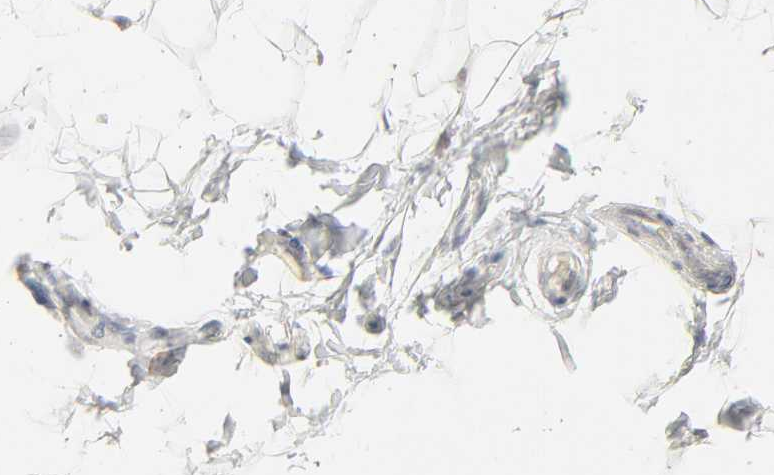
{"staining": {"intensity": "negative", "quantity": "none", "location": "none"}, "tissue": "adipose tissue", "cell_type": "Adipocytes", "image_type": "normal", "snomed": [{"axis": "morphology", "description": "Normal tissue, NOS"}, {"axis": "topography", "description": "Soft tissue"}], "caption": "DAB immunohistochemical staining of unremarkable adipose tissue demonstrates no significant staining in adipocytes.", "gene": "LGALS2", "patient": {"sex": "male", "age": 26}}